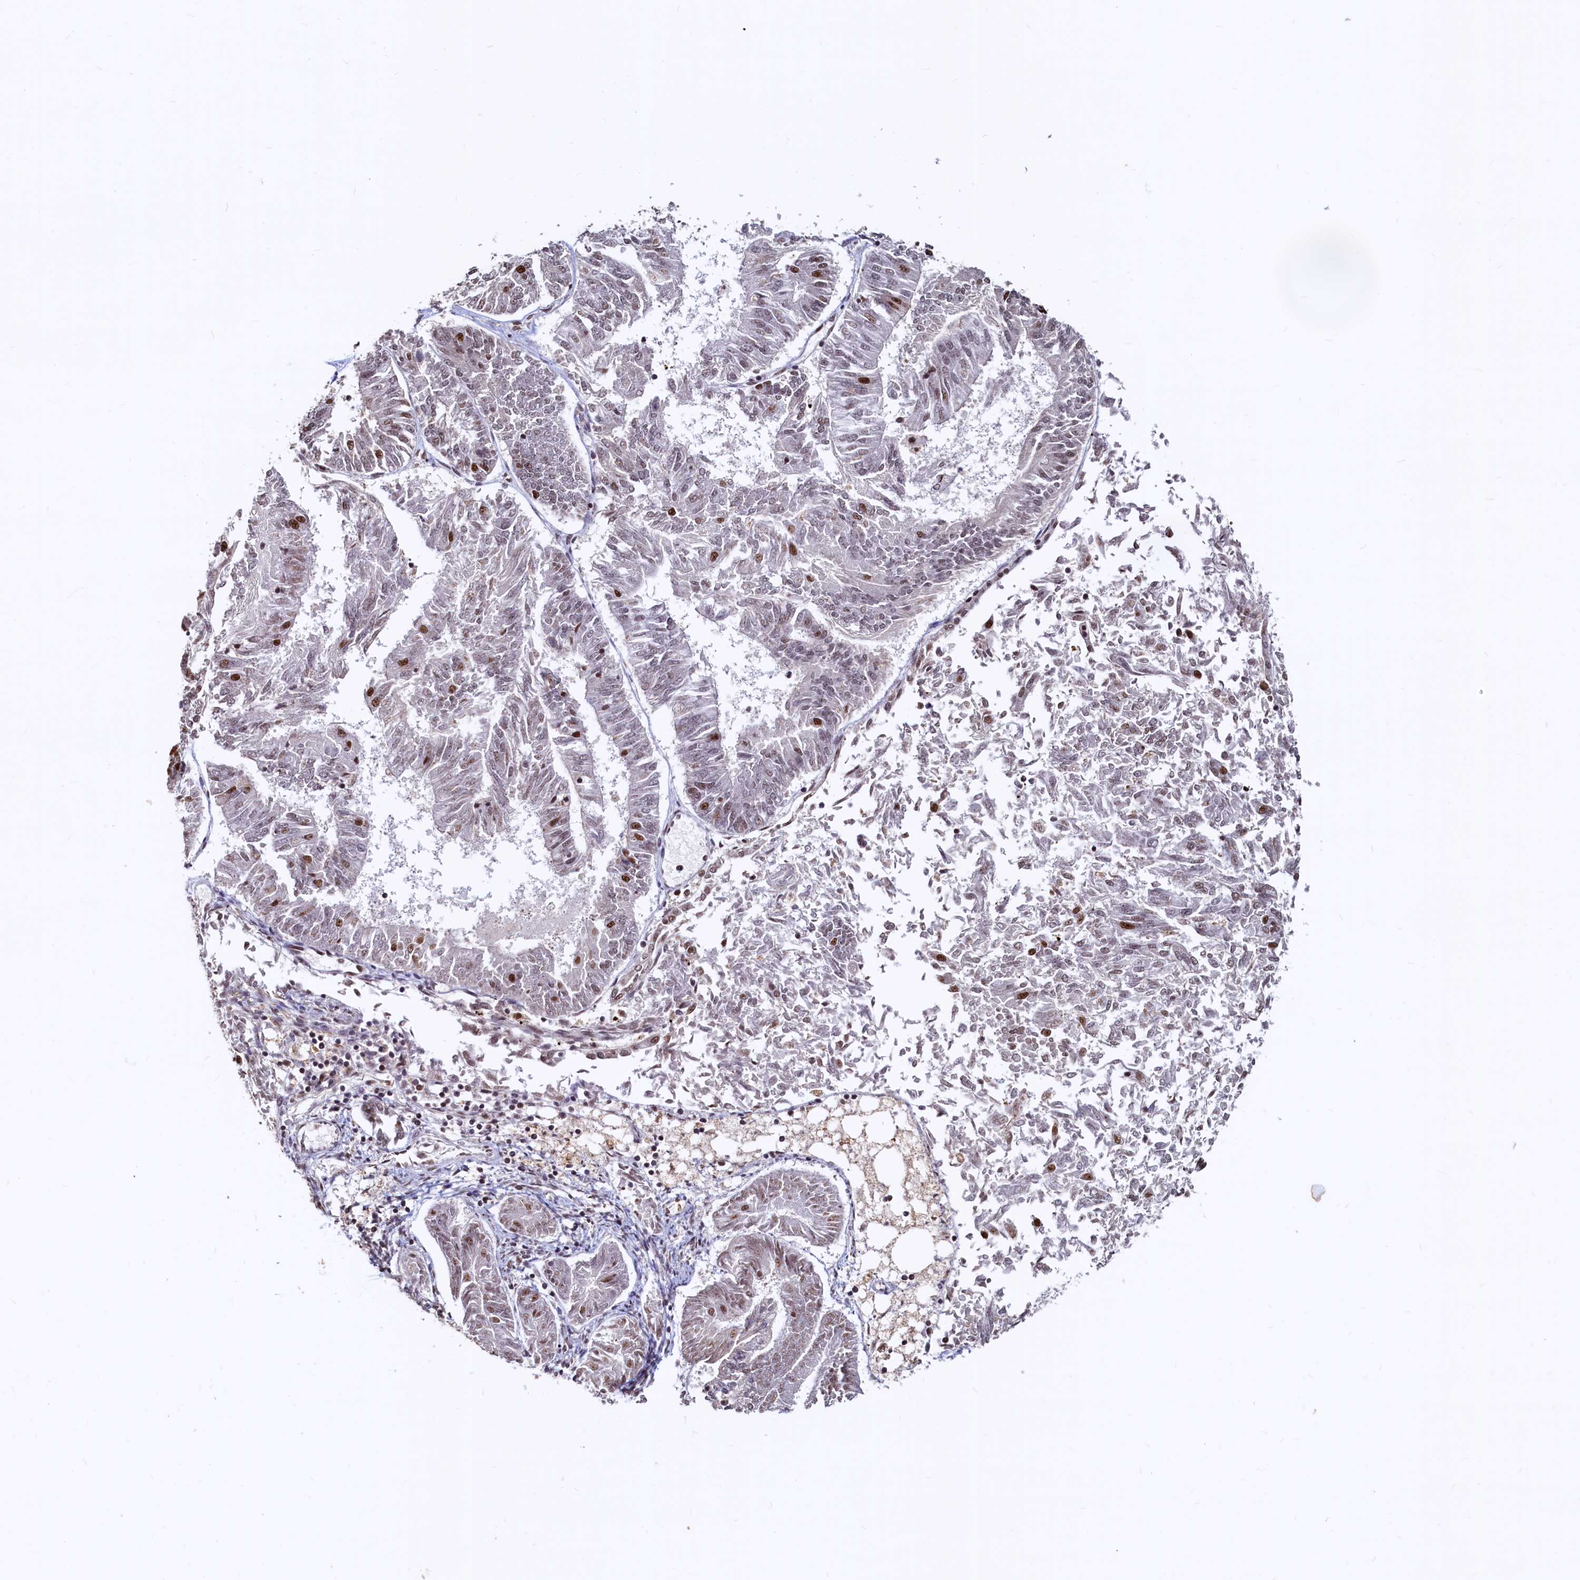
{"staining": {"intensity": "moderate", "quantity": "<25%", "location": "nuclear"}, "tissue": "endometrial cancer", "cell_type": "Tumor cells", "image_type": "cancer", "snomed": [{"axis": "morphology", "description": "Adenocarcinoma, NOS"}, {"axis": "topography", "description": "Endometrium"}], "caption": "Adenocarcinoma (endometrial) stained with immunohistochemistry (IHC) demonstrates moderate nuclear positivity in approximately <25% of tumor cells.", "gene": "RSRC2", "patient": {"sex": "female", "age": 58}}